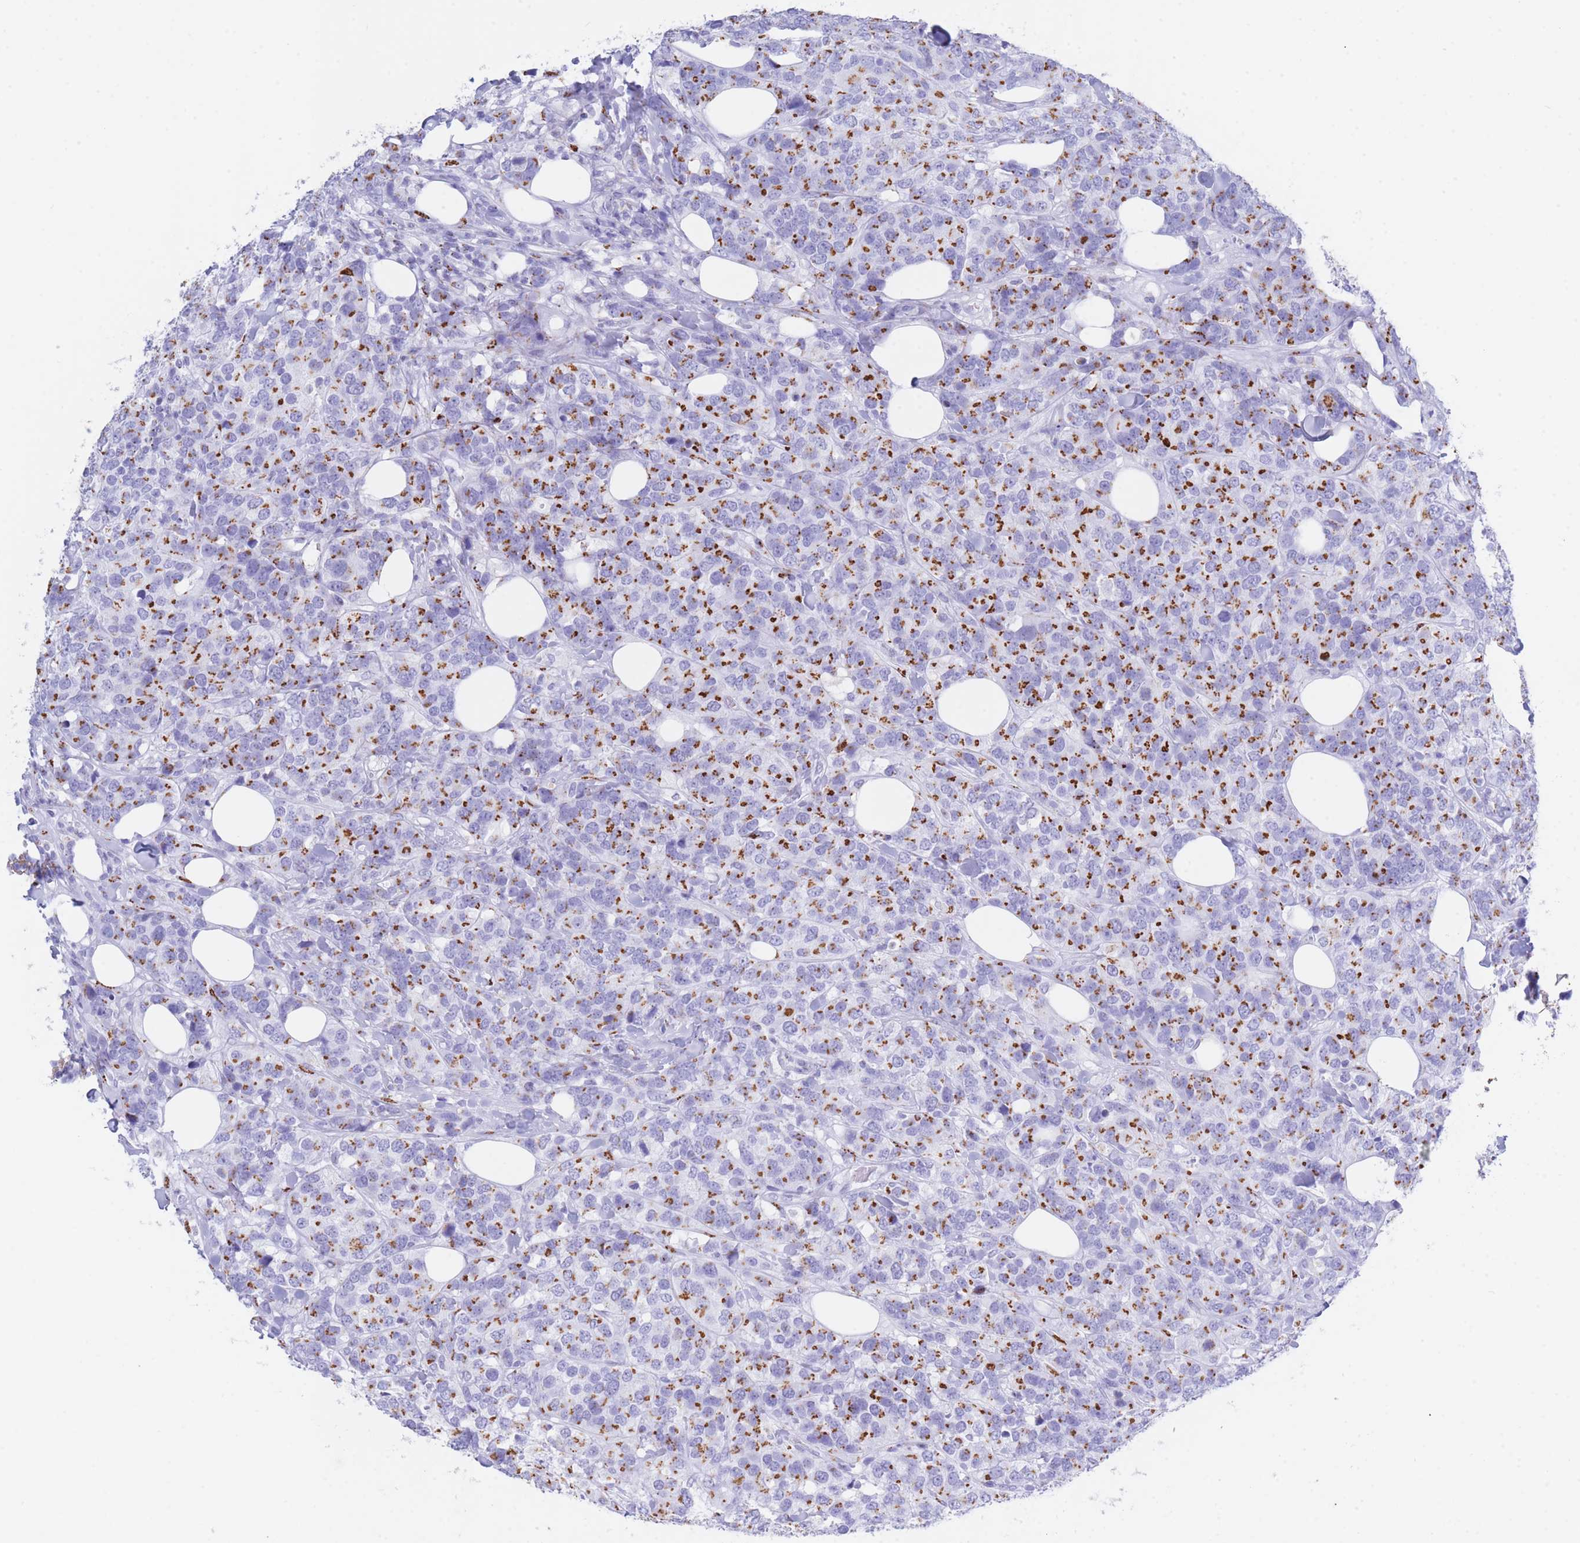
{"staining": {"intensity": "strong", "quantity": ">75%", "location": "cytoplasmic/membranous"}, "tissue": "breast cancer", "cell_type": "Tumor cells", "image_type": "cancer", "snomed": [{"axis": "morphology", "description": "Lobular carcinoma"}, {"axis": "topography", "description": "Breast"}], "caption": "Protein staining of lobular carcinoma (breast) tissue exhibits strong cytoplasmic/membranous staining in about >75% of tumor cells.", "gene": "FAM3C", "patient": {"sex": "female", "age": 59}}